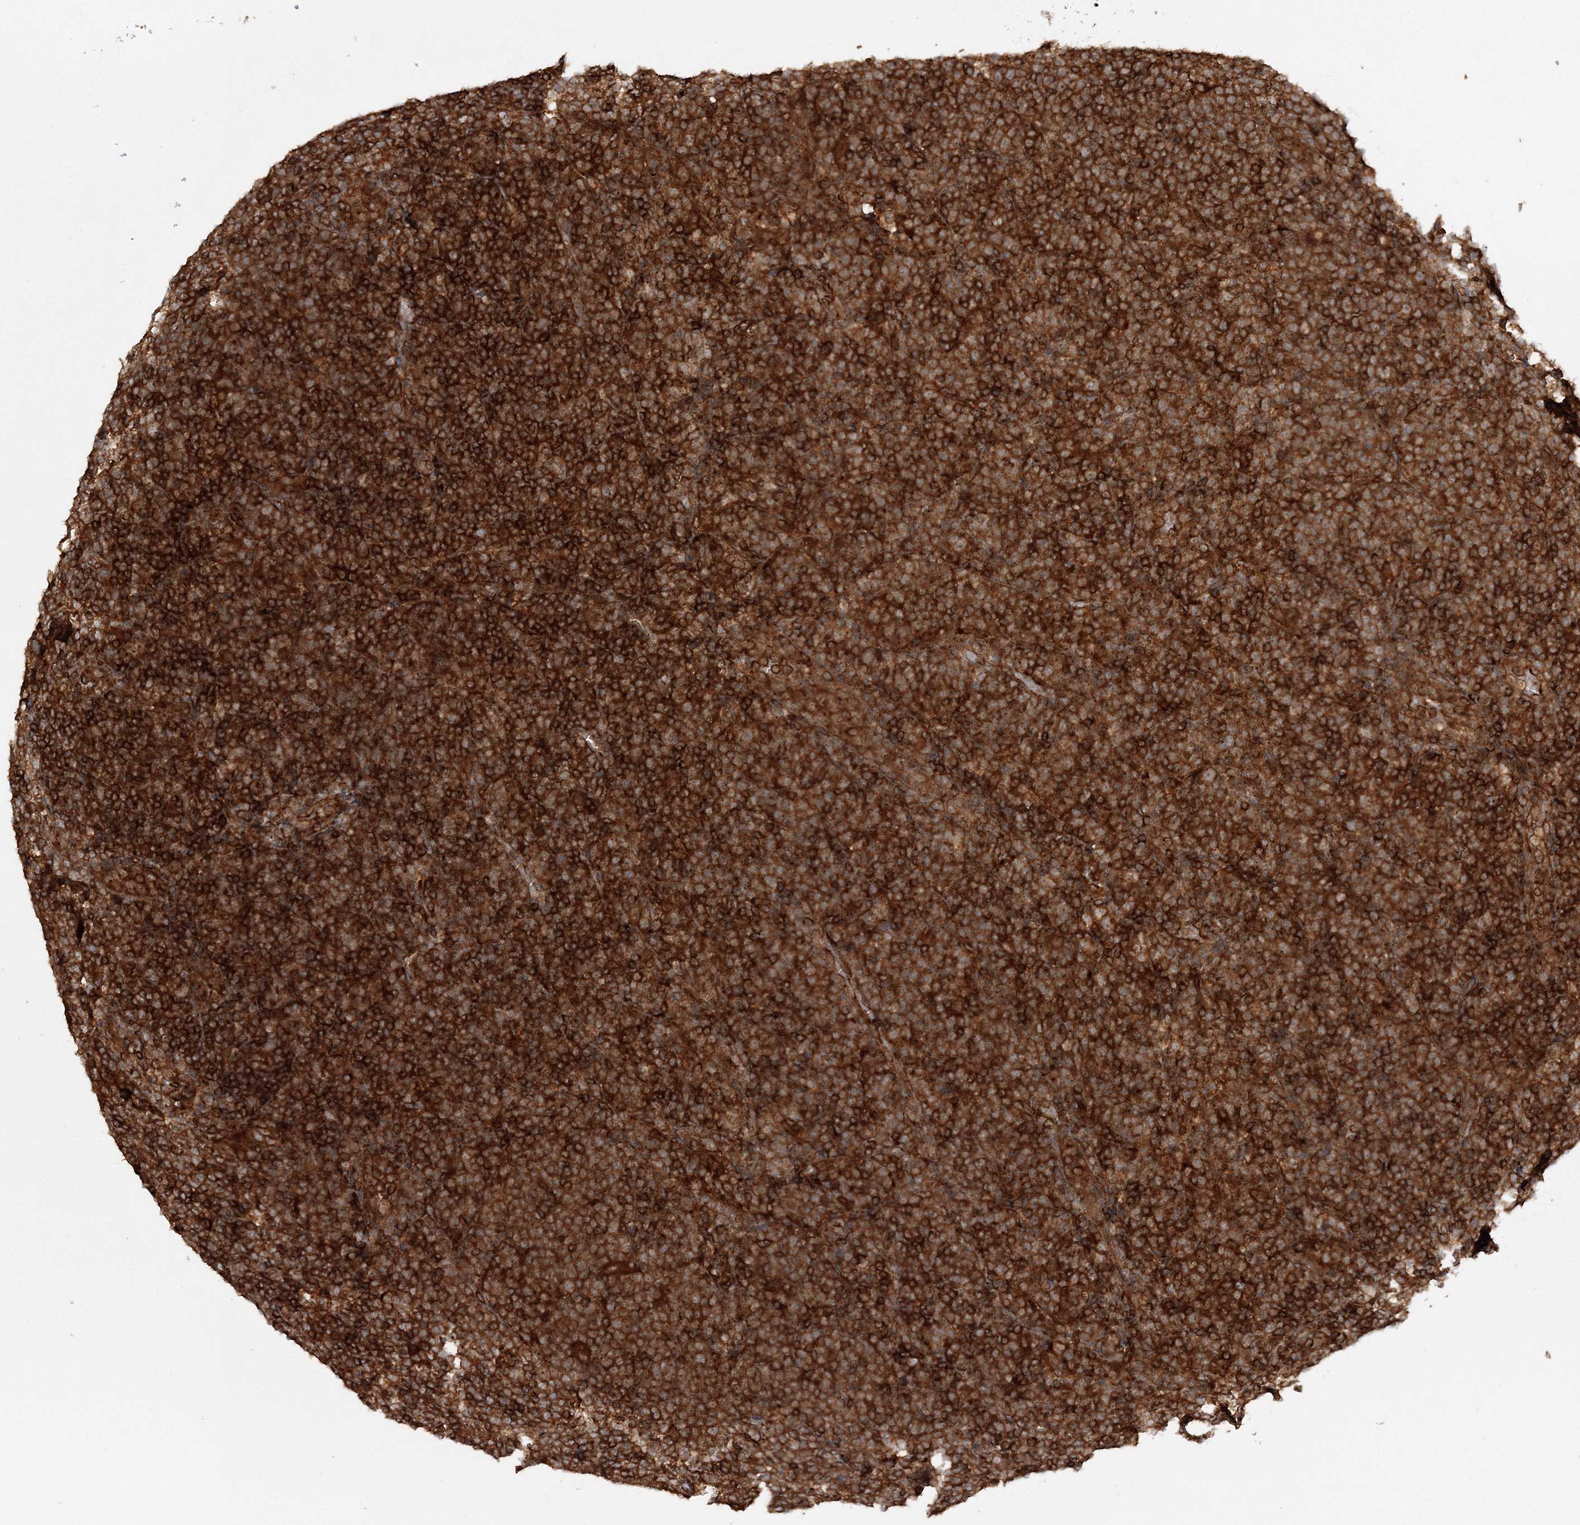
{"staining": {"intensity": "strong", "quantity": ">75%", "location": "cytoplasmic/membranous"}, "tissue": "lymphoma", "cell_type": "Tumor cells", "image_type": "cancer", "snomed": [{"axis": "morphology", "description": "Malignant lymphoma, non-Hodgkin's type, High grade"}, {"axis": "topography", "description": "Lymph node"}], "caption": "Human high-grade malignant lymphoma, non-Hodgkin's type stained with a brown dye displays strong cytoplasmic/membranous positive staining in about >75% of tumor cells.", "gene": "WDR37", "patient": {"sex": "male", "age": 61}}